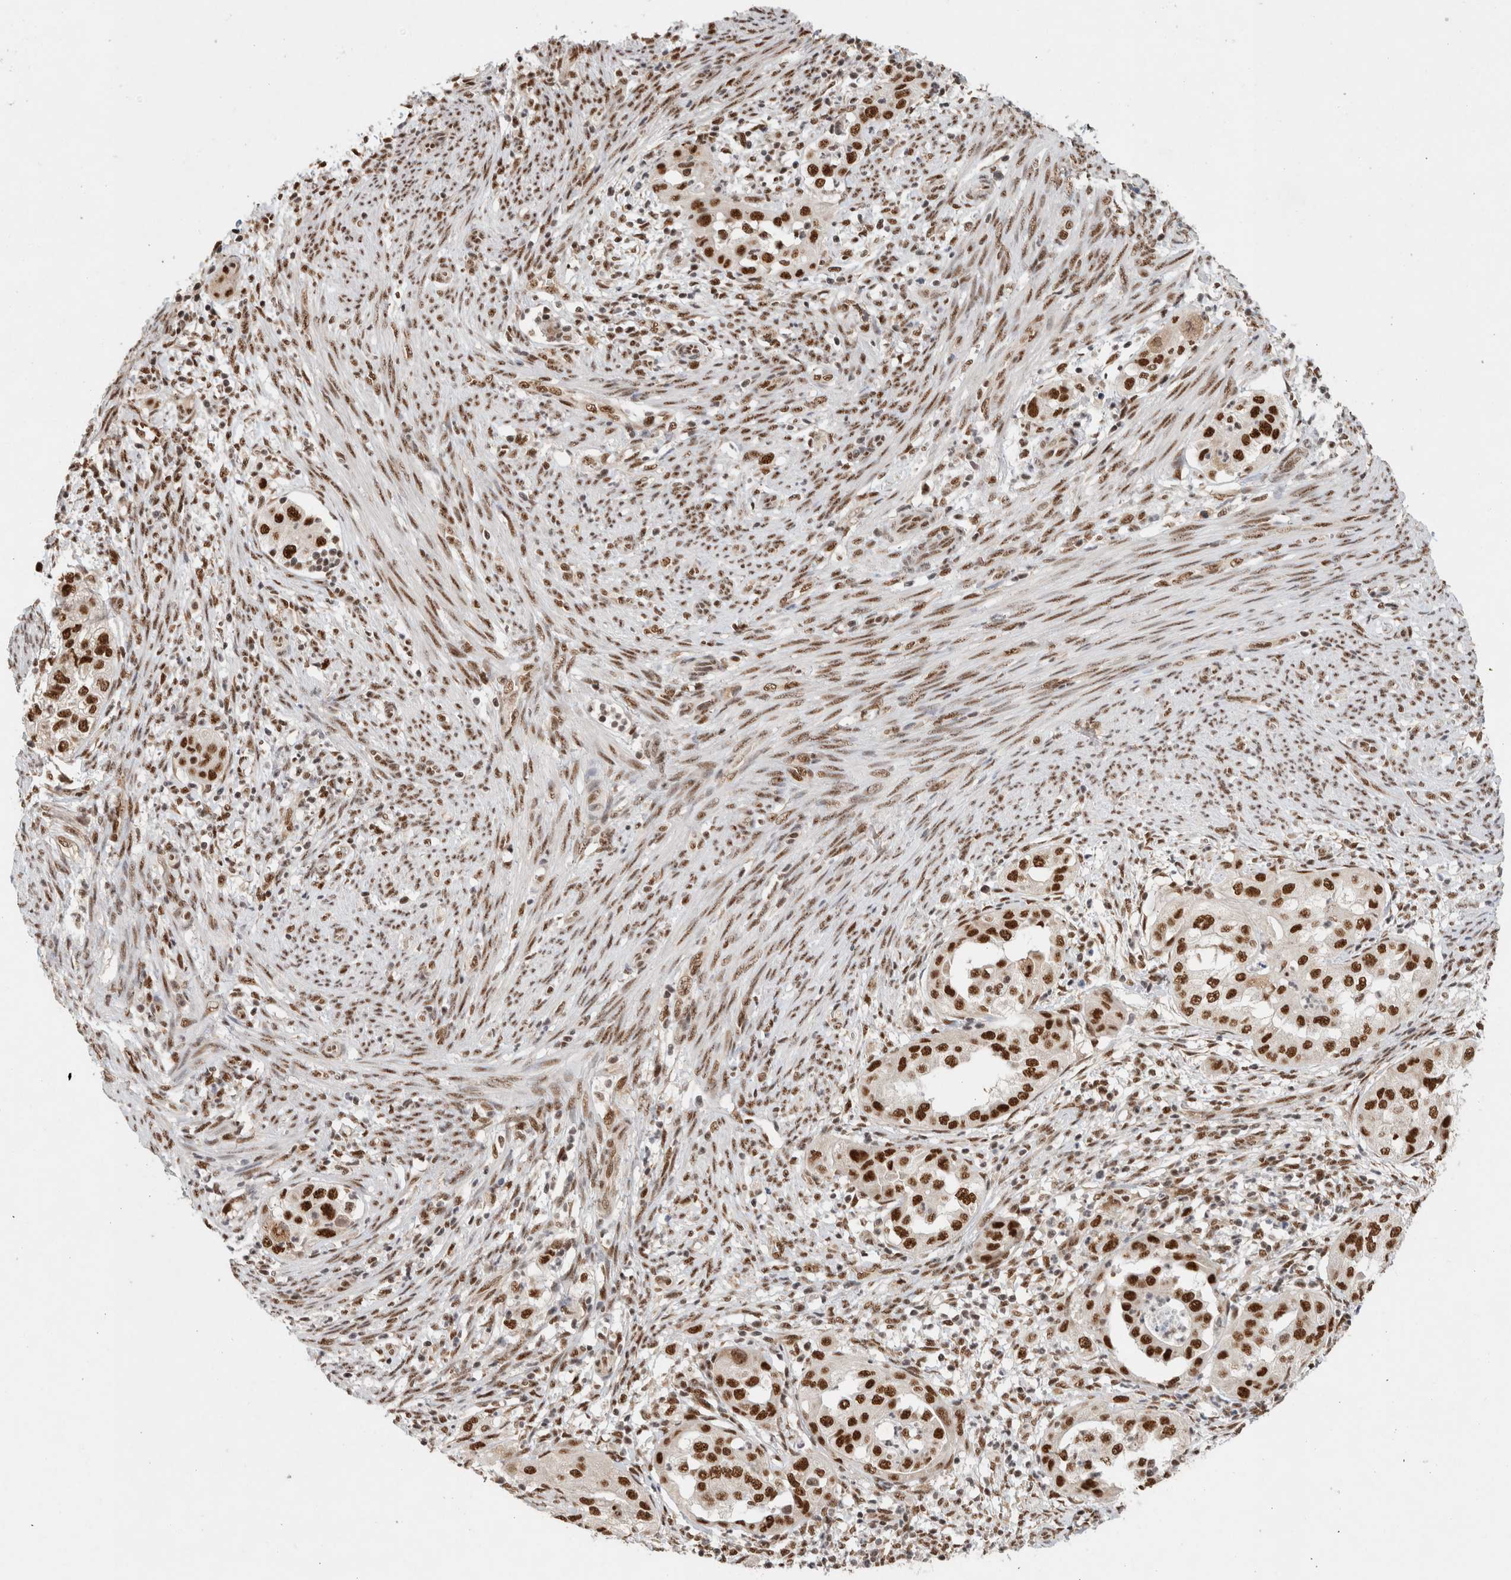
{"staining": {"intensity": "strong", "quantity": ">75%", "location": "nuclear"}, "tissue": "endometrial cancer", "cell_type": "Tumor cells", "image_type": "cancer", "snomed": [{"axis": "morphology", "description": "Adenocarcinoma, NOS"}, {"axis": "topography", "description": "Endometrium"}], "caption": "Endometrial adenocarcinoma was stained to show a protein in brown. There is high levels of strong nuclear expression in about >75% of tumor cells.", "gene": "DDX42", "patient": {"sex": "female", "age": 85}}